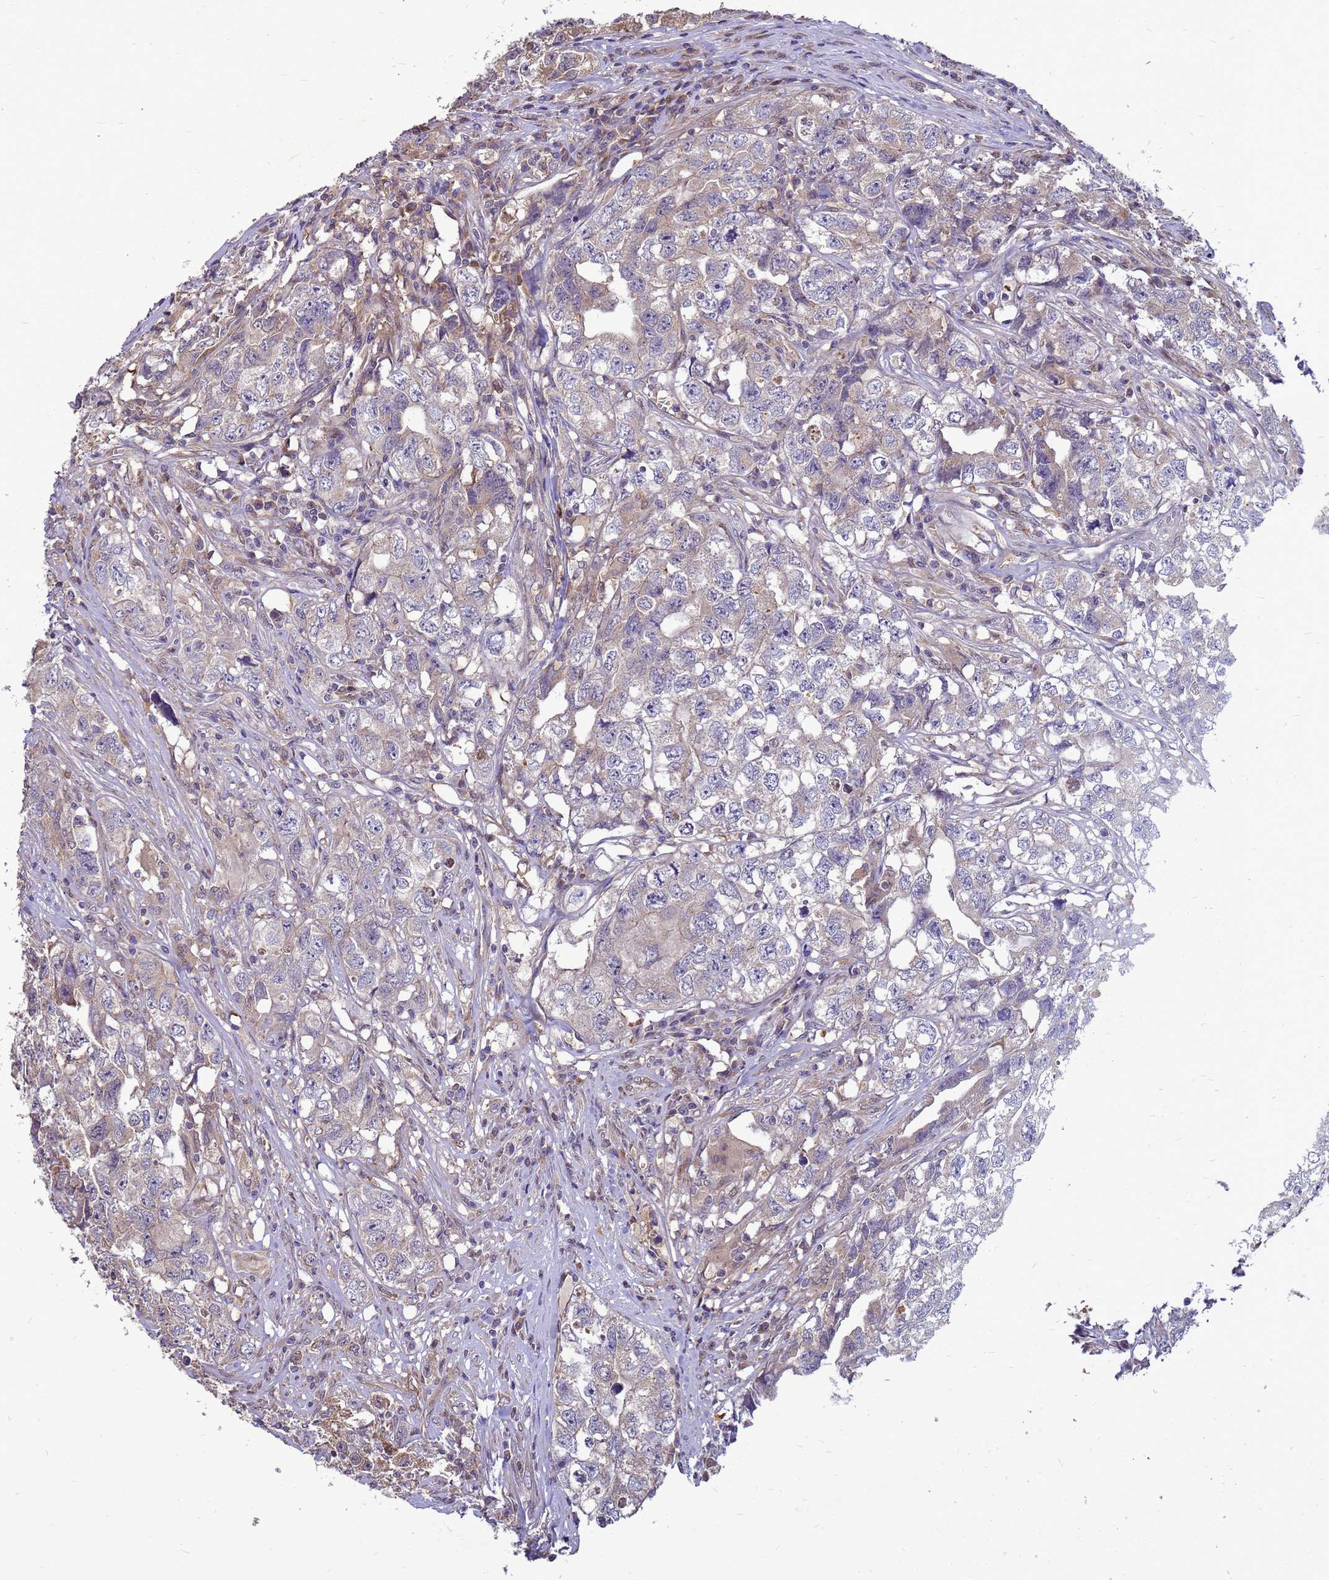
{"staining": {"intensity": "weak", "quantity": "<25%", "location": "cytoplasmic/membranous"}, "tissue": "testis cancer", "cell_type": "Tumor cells", "image_type": "cancer", "snomed": [{"axis": "morphology", "description": "Seminoma, NOS"}, {"axis": "morphology", "description": "Carcinoma, Embryonal, NOS"}, {"axis": "topography", "description": "Testis"}], "caption": "The IHC photomicrograph has no significant expression in tumor cells of embryonal carcinoma (testis) tissue.", "gene": "EIF4EBP3", "patient": {"sex": "male", "age": 43}}